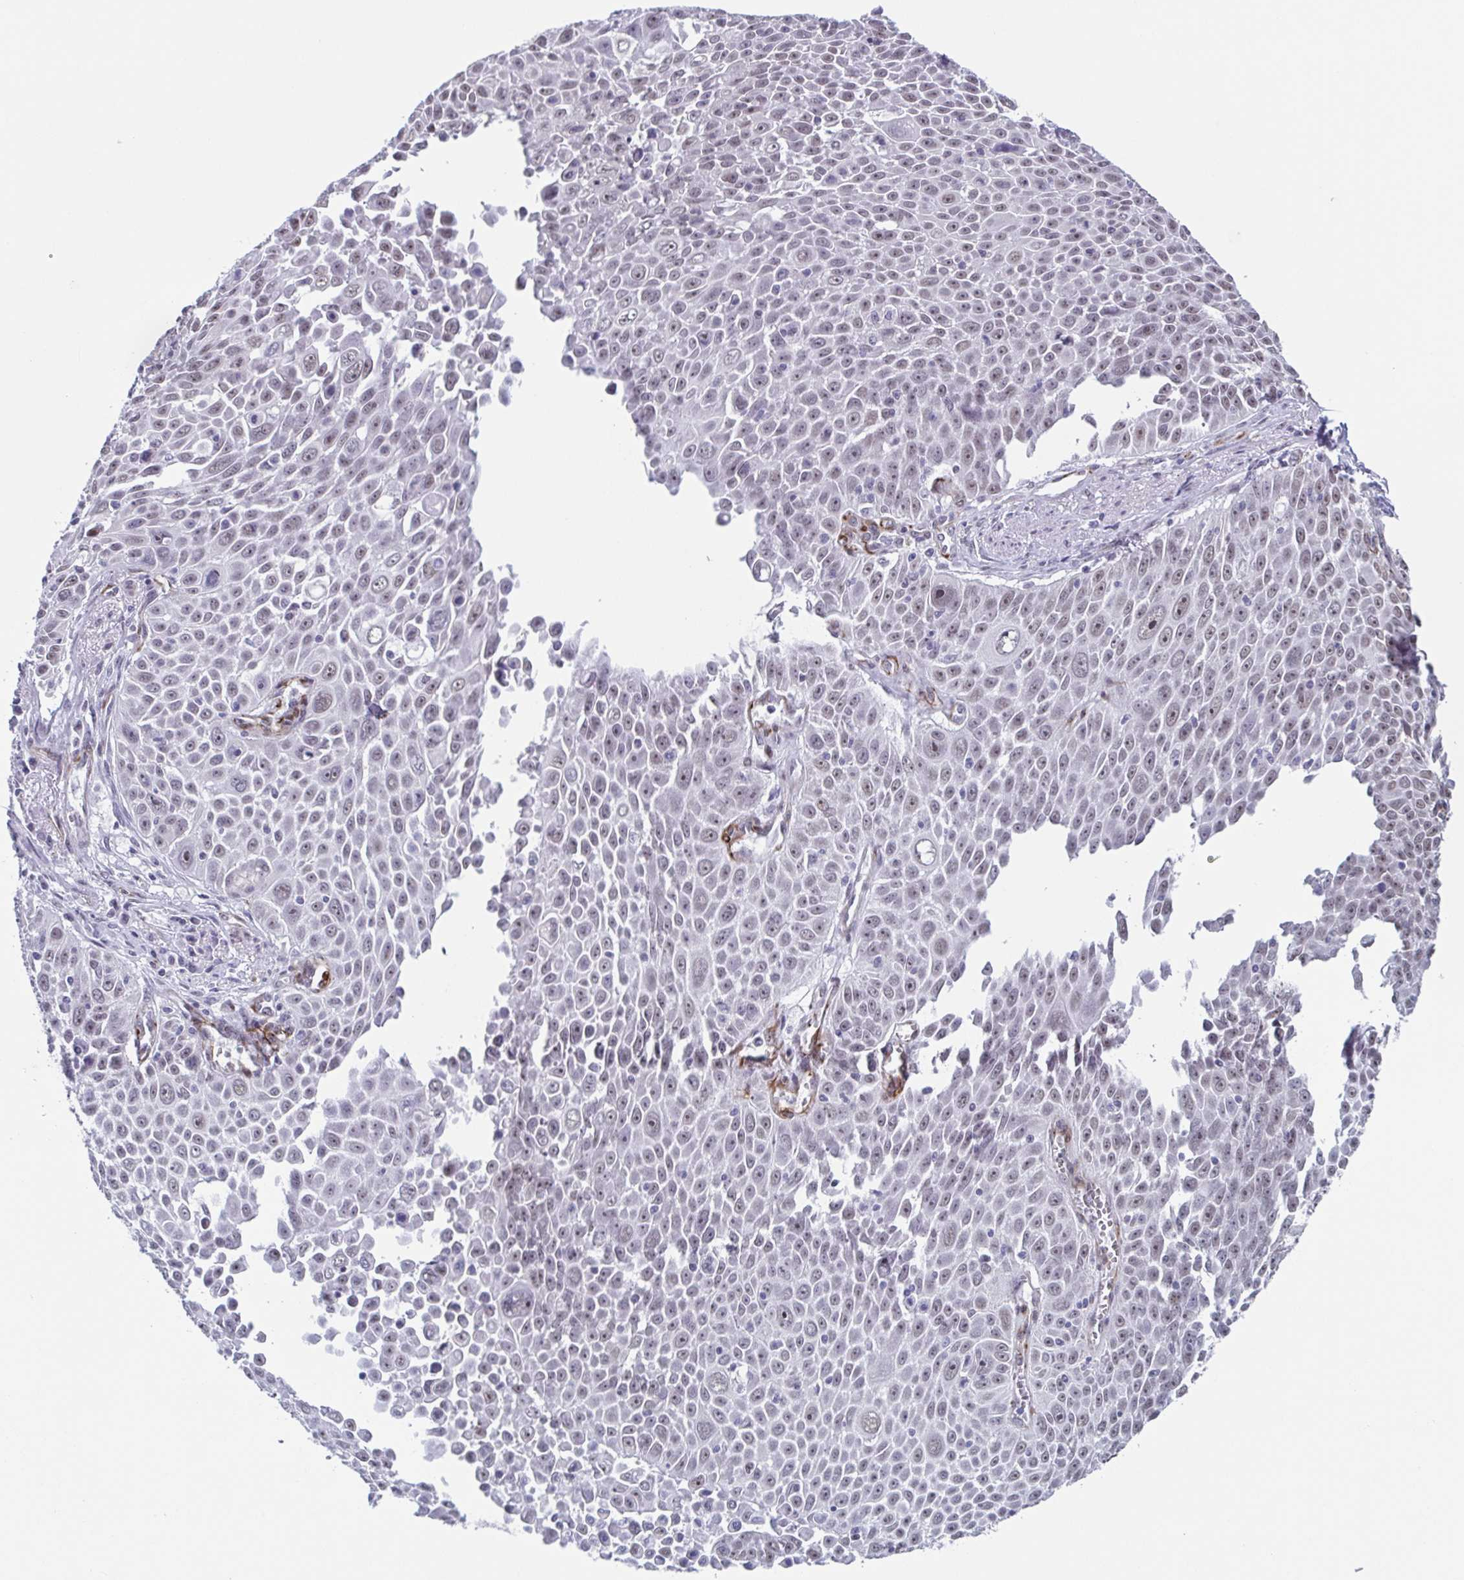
{"staining": {"intensity": "negative", "quantity": "none", "location": "none"}, "tissue": "lung cancer", "cell_type": "Tumor cells", "image_type": "cancer", "snomed": [{"axis": "morphology", "description": "Squamous cell carcinoma, NOS"}, {"axis": "morphology", "description": "Squamous cell carcinoma, metastatic, NOS"}, {"axis": "topography", "description": "Lymph node"}, {"axis": "topography", "description": "Lung"}], "caption": "This is an immunohistochemistry photomicrograph of lung metastatic squamous cell carcinoma. There is no positivity in tumor cells.", "gene": "TMEM92", "patient": {"sex": "female", "age": 62}}